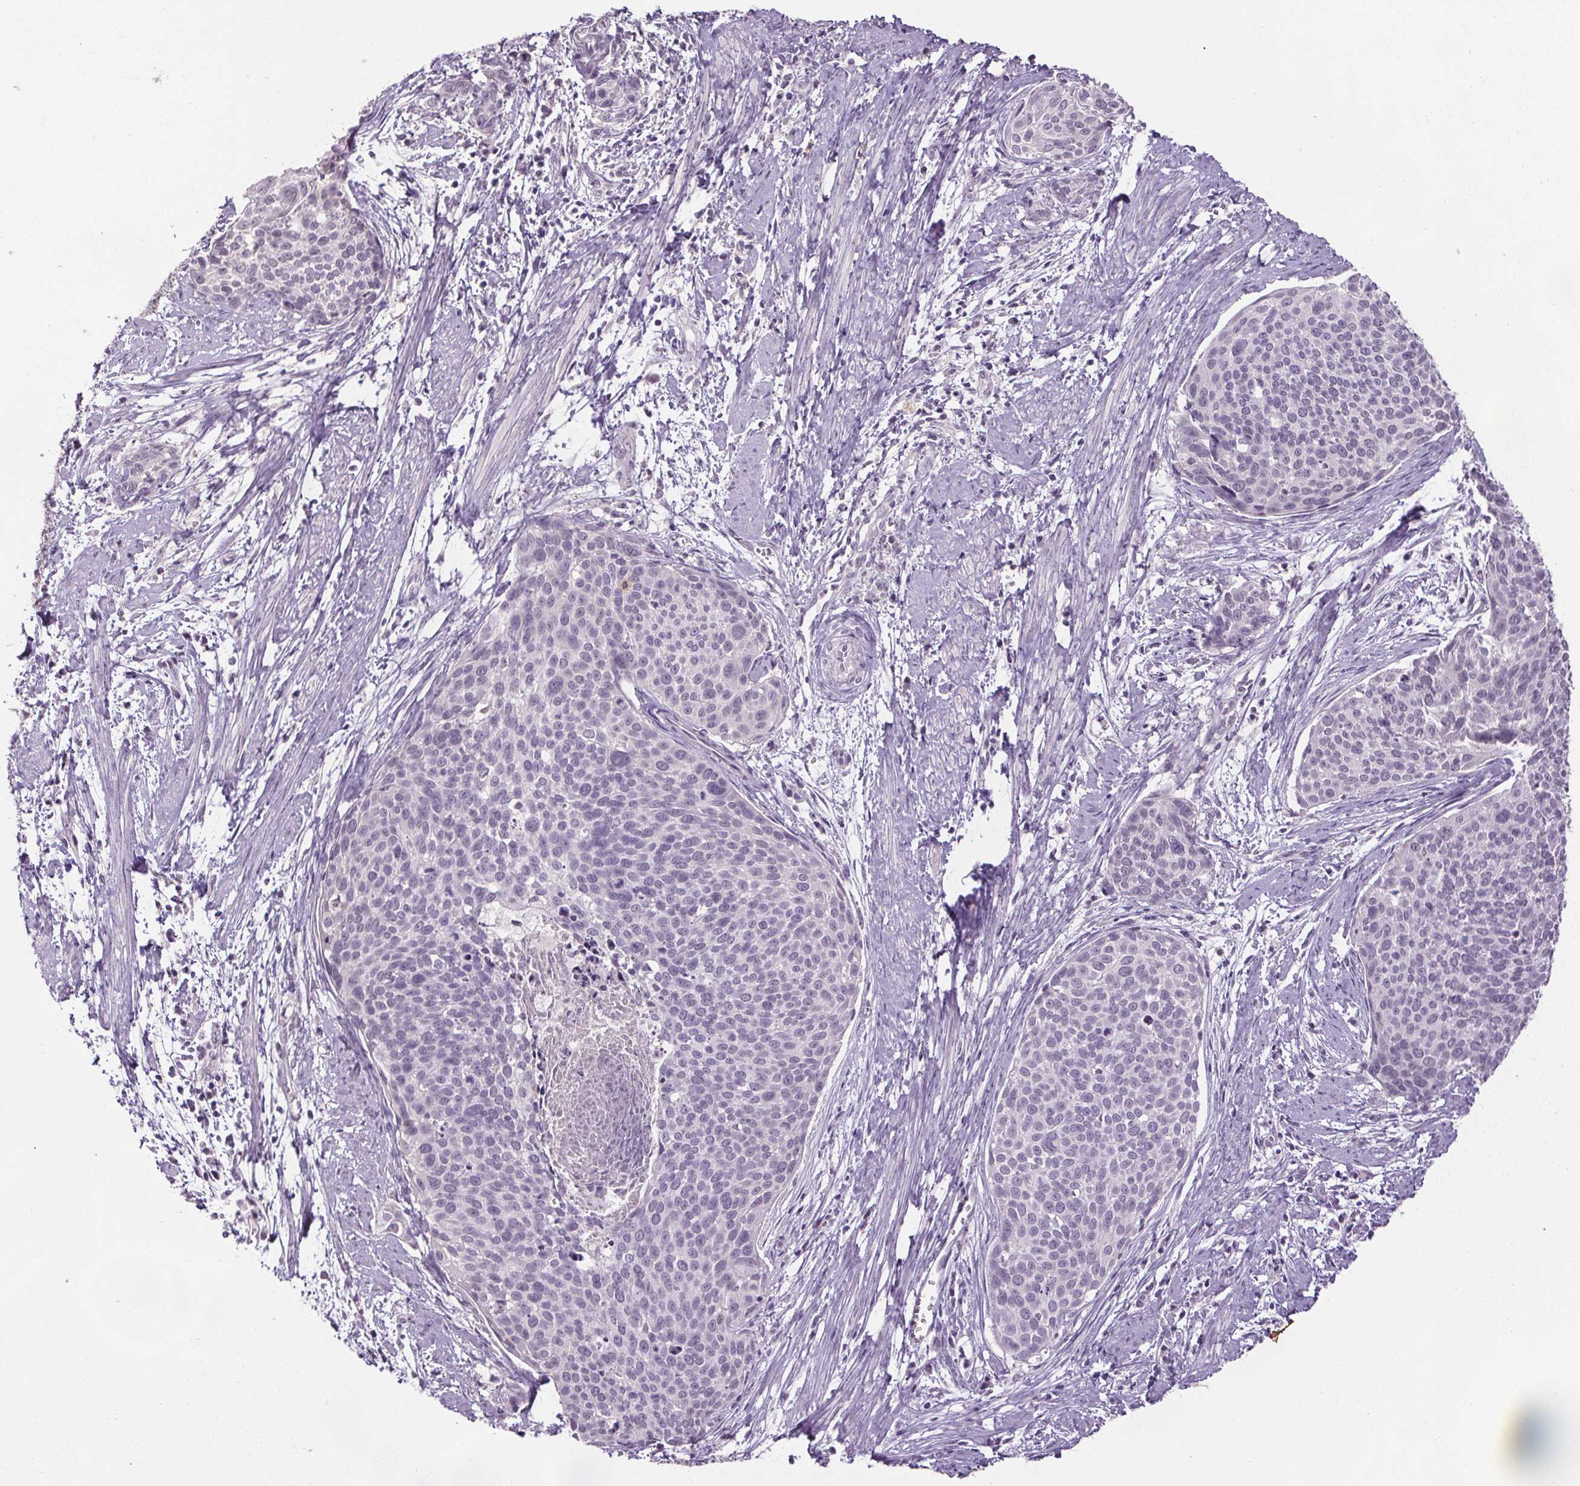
{"staining": {"intensity": "negative", "quantity": "none", "location": "none"}, "tissue": "cervical cancer", "cell_type": "Tumor cells", "image_type": "cancer", "snomed": [{"axis": "morphology", "description": "Squamous cell carcinoma, NOS"}, {"axis": "topography", "description": "Cervix"}], "caption": "High magnification brightfield microscopy of cervical squamous cell carcinoma stained with DAB (3,3'-diaminobenzidine) (brown) and counterstained with hematoxylin (blue): tumor cells show no significant positivity. (Brightfield microscopy of DAB IHC at high magnification).", "gene": "SLC2A9", "patient": {"sex": "female", "age": 39}}